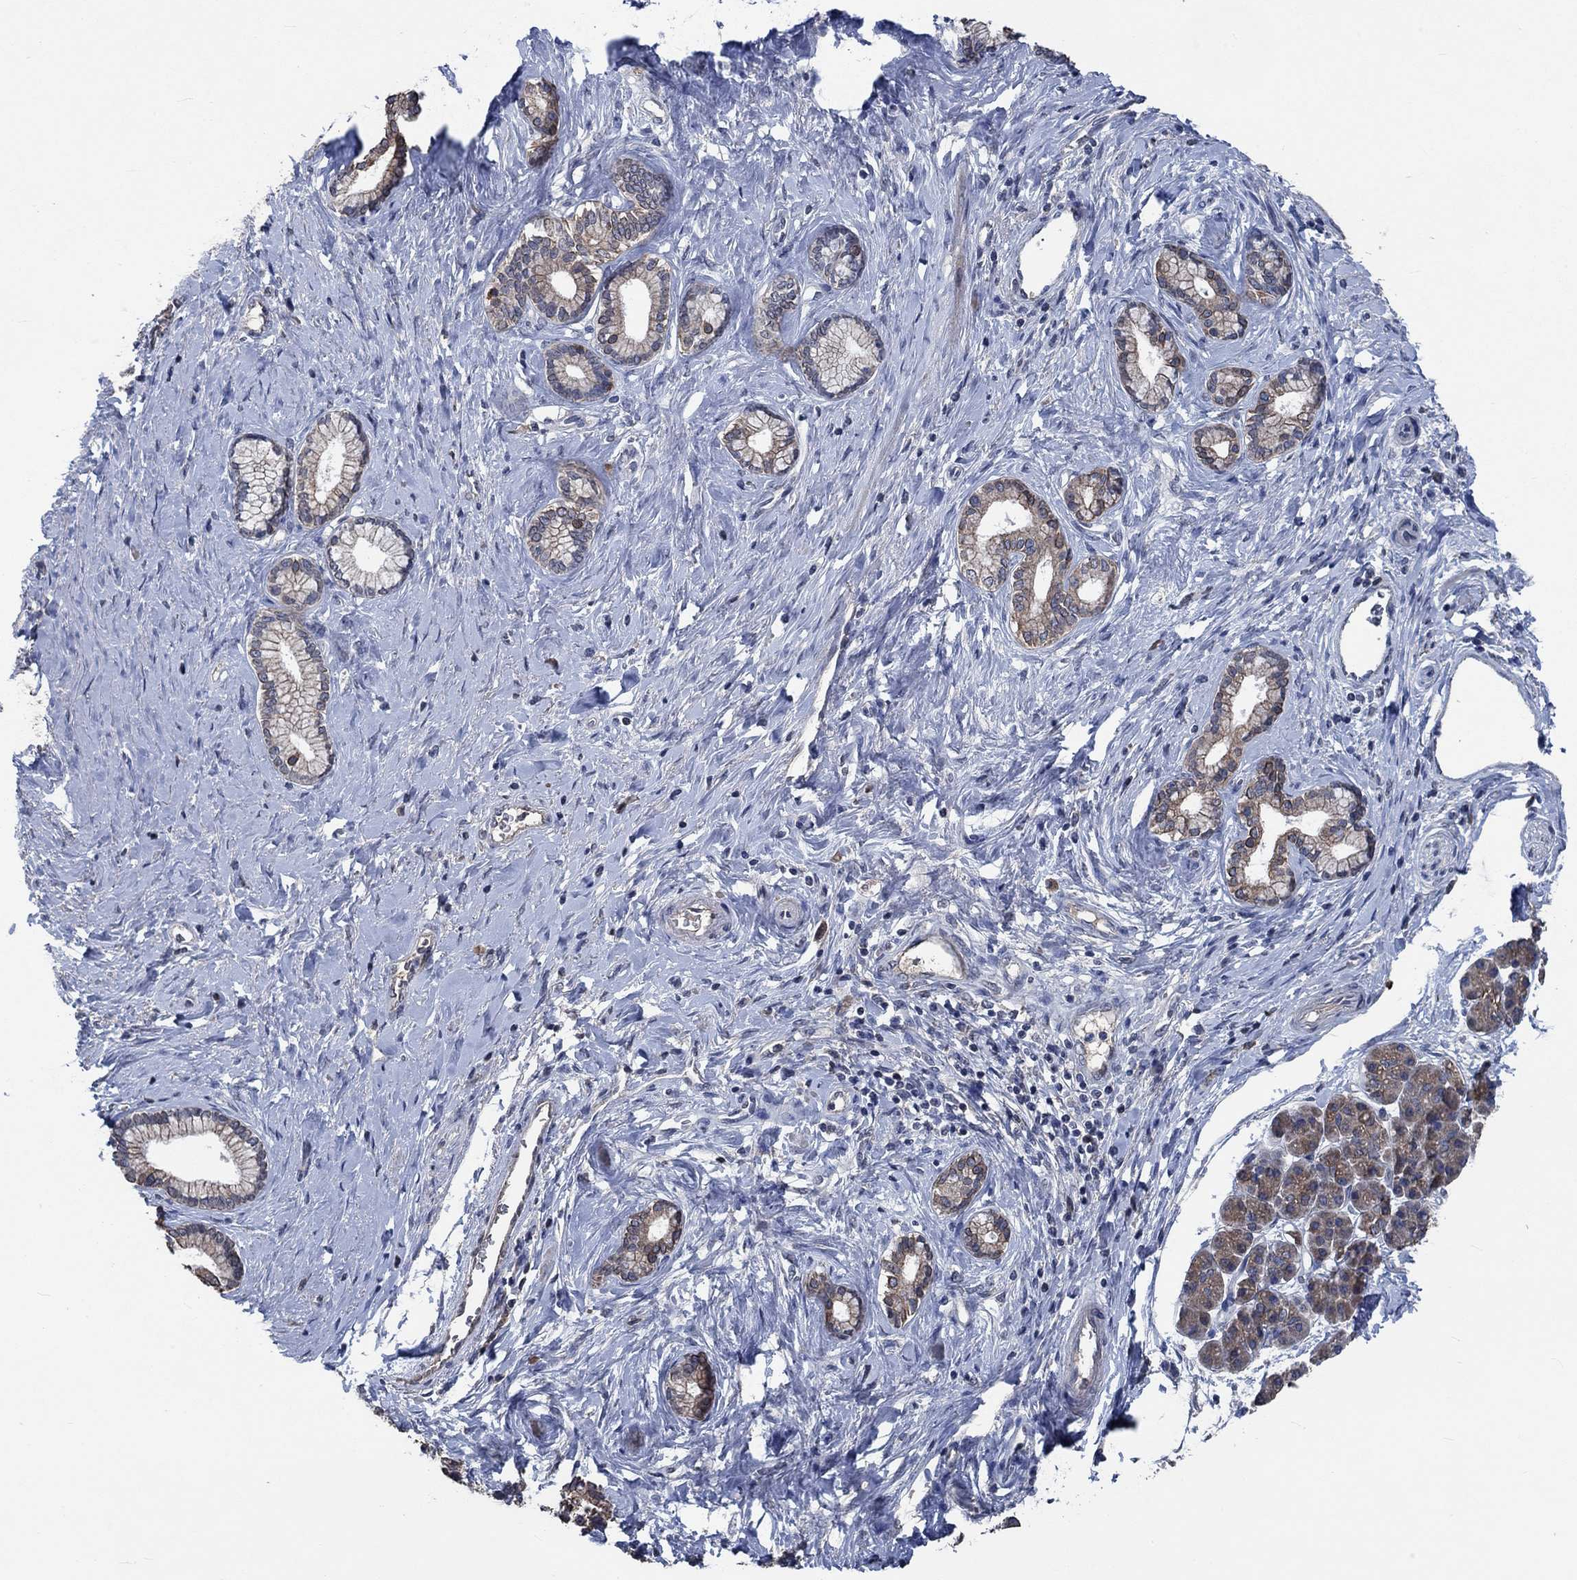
{"staining": {"intensity": "moderate", "quantity": ">75%", "location": "cytoplasmic/membranous"}, "tissue": "pancreatic cancer", "cell_type": "Tumor cells", "image_type": "cancer", "snomed": [{"axis": "morphology", "description": "Adenocarcinoma, NOS"}, {"axis": "topography", "description": "Pancreas"}], "caption": "Moderate cytoplasmic/membranous expression for a protein is seen in approximately >75% of tumor cells of pancreatic cancer using immunohistochemistry (IHC).", "gene": "OBSCN", "patient": {"sex": "female", "age": 73}}